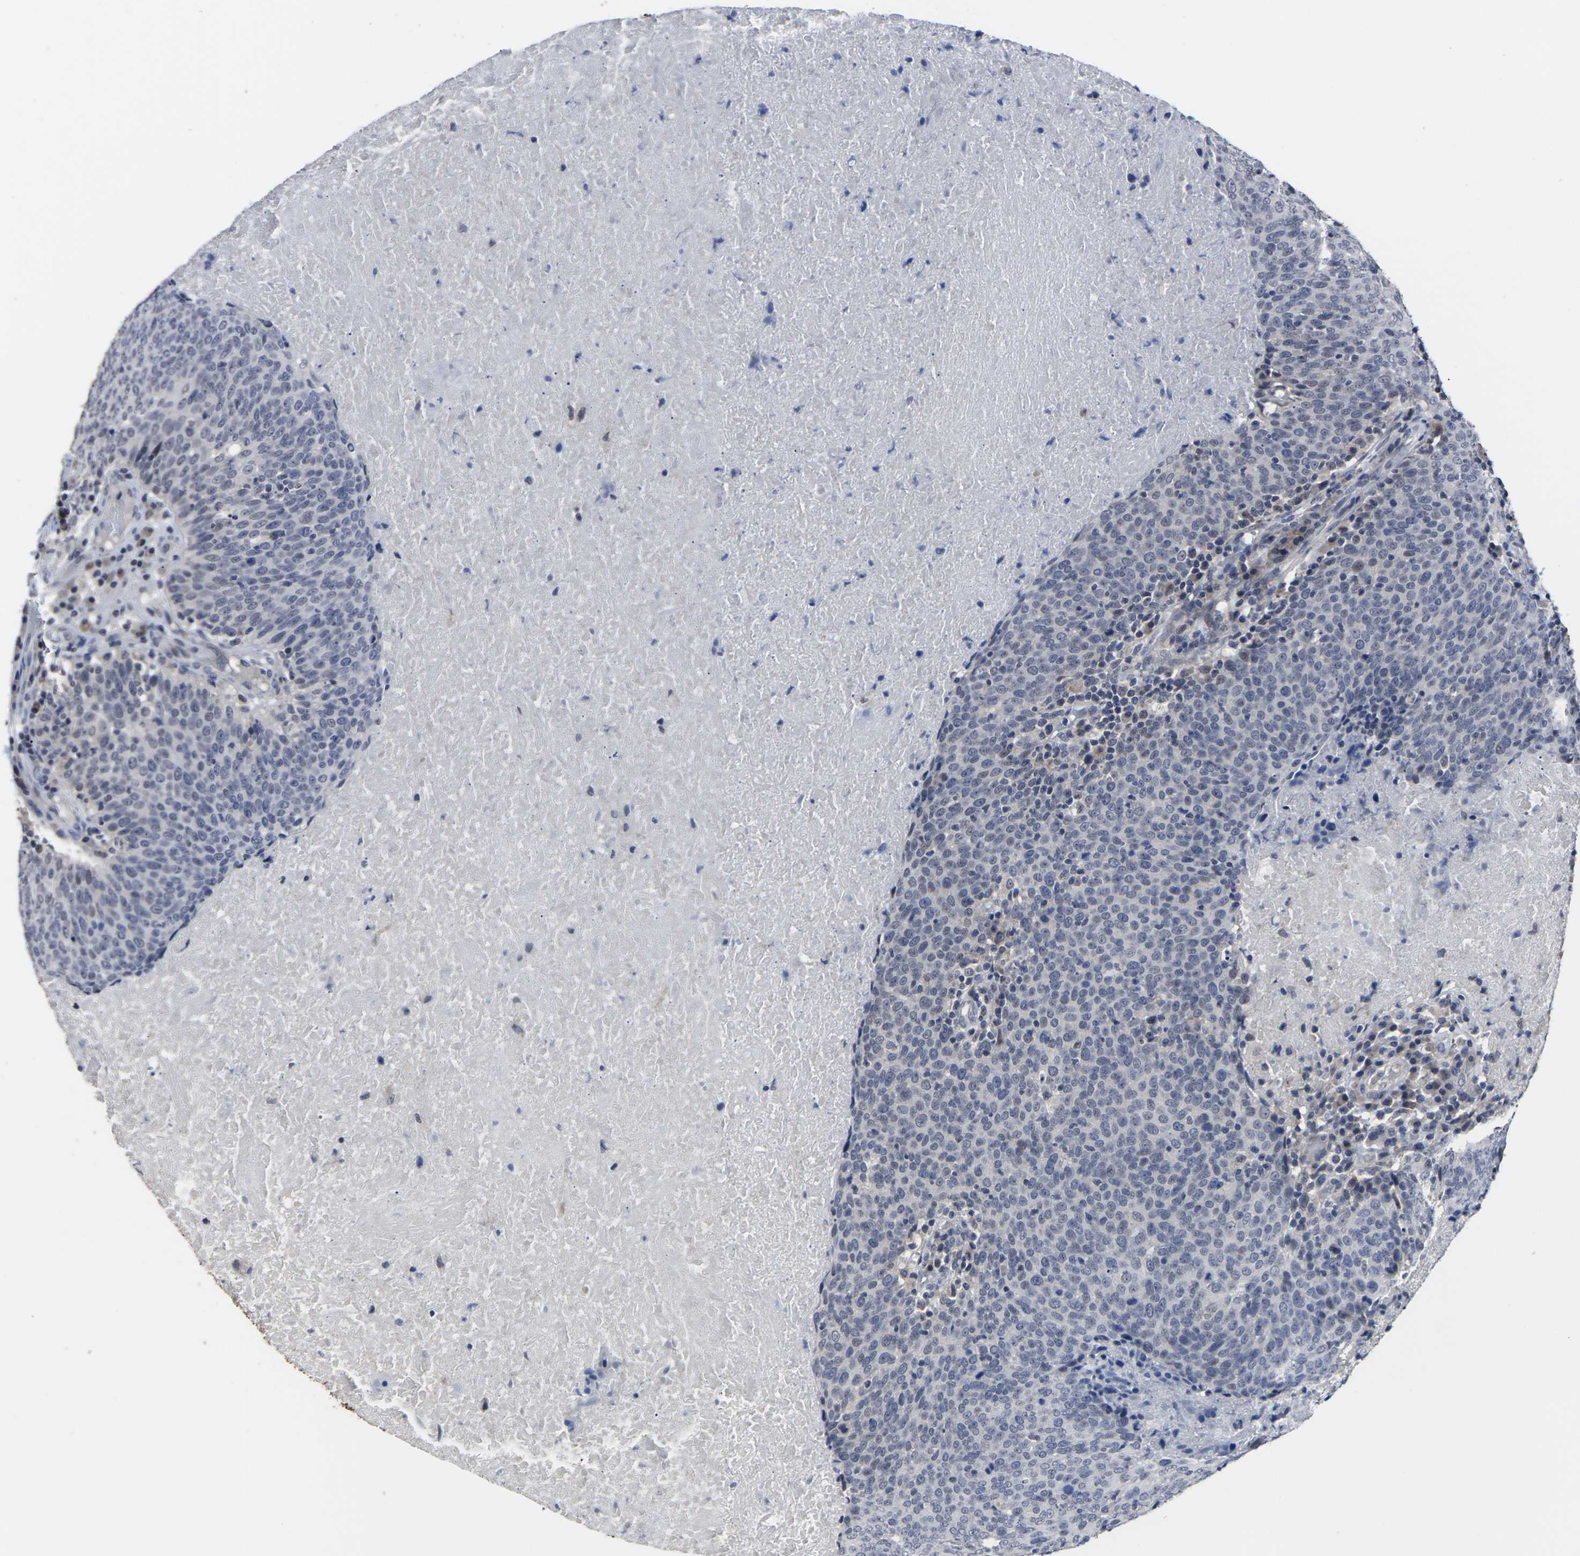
{"staining": {"intensity": "negative", "quantity": "none", "location": "none"}, "tissue": "head and neck cancer", "cell_type": "Tumor cells", "image_type": "cancer", "snomed": [{"axis": "morphology", "description": "Squamous cell carcinoma, NOS"}, {"axis": "morphology", "description": "Squamous cell carcinoma, metastatic, NOS"}, {"axis": "topography", "description": "Lymph node"}, {"axis": "topography", "description": "Head-Neck"}], "caption": "The immunohistochemistry image has no significant staining in tumor cells of head and neck cancer tissue.", "gene": "MSANTD4", "patient": {"sex": "male", "age": 62}}